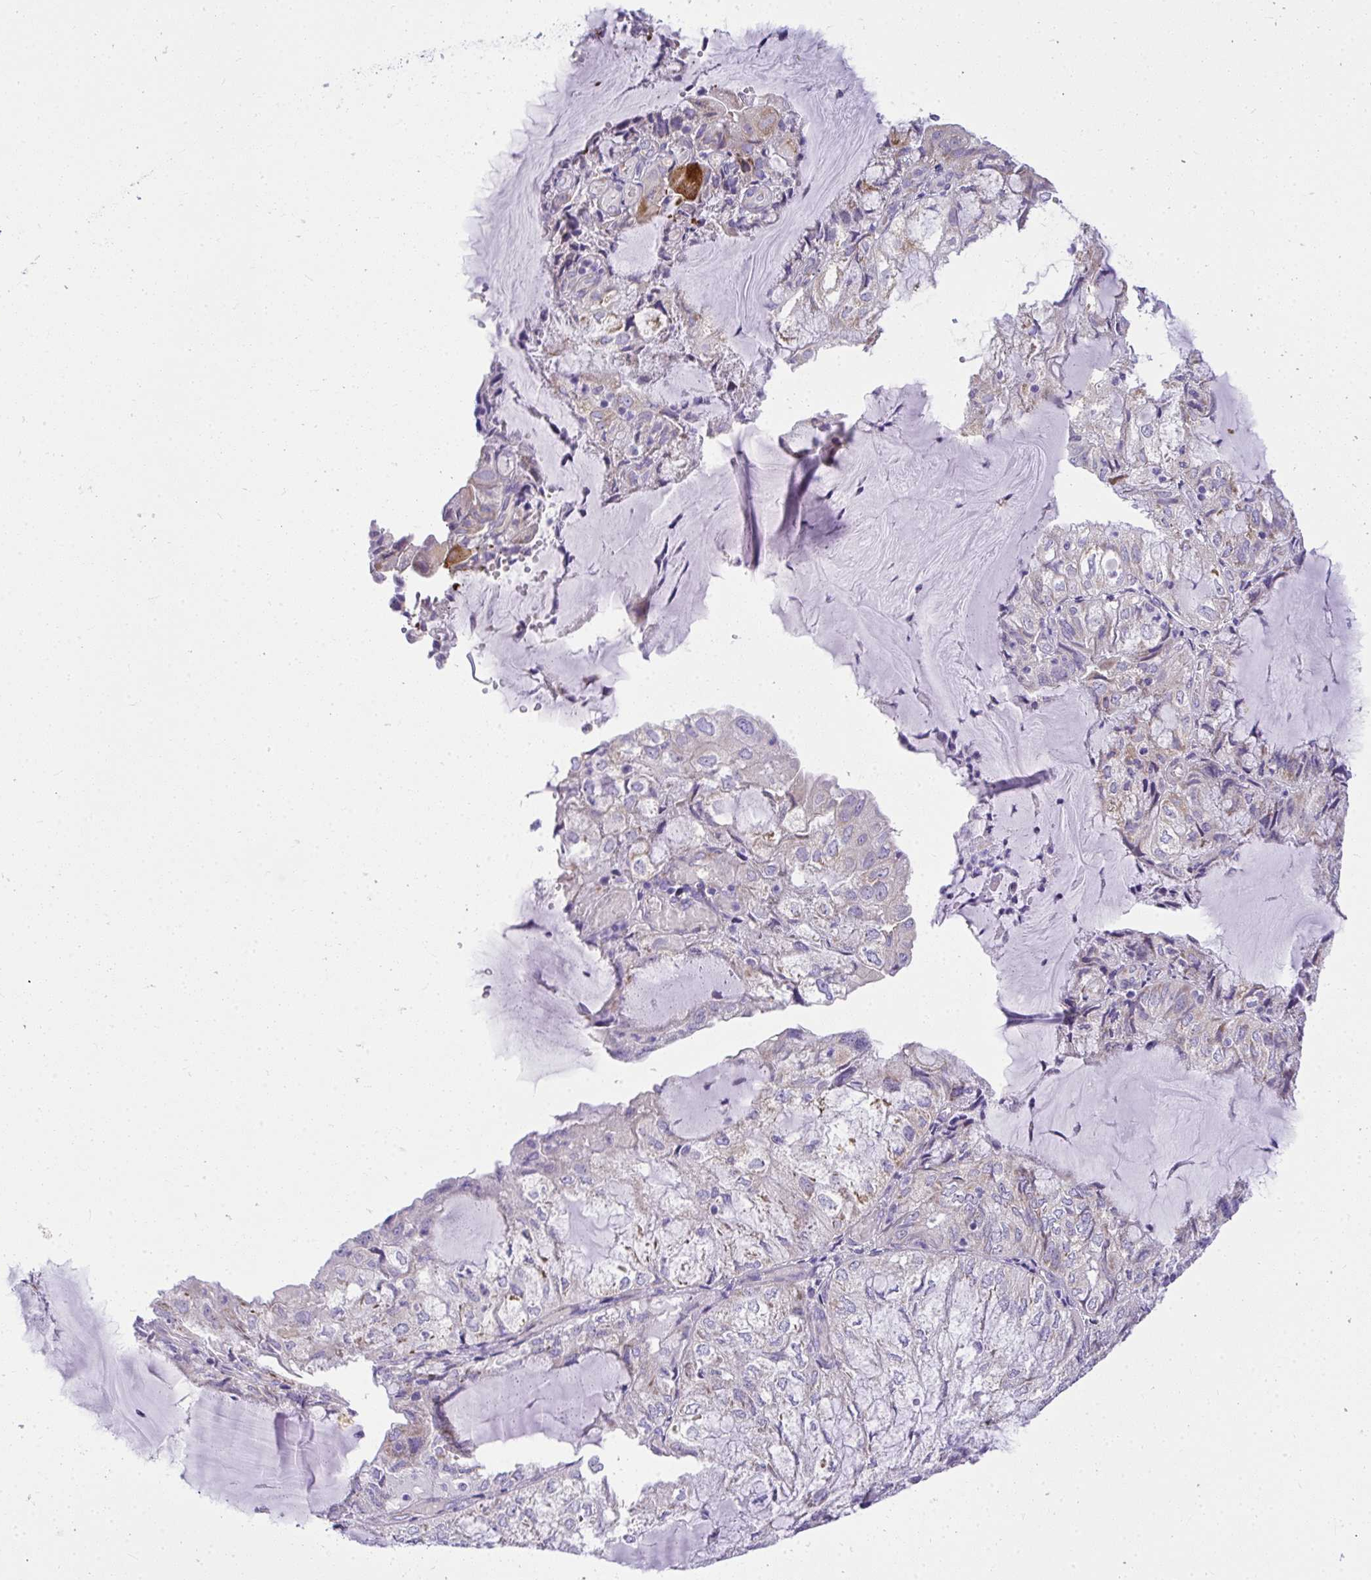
{"staining": {"intensity": "moderate", "quantity": "<25%", "location": "cytoplasmic/membranous"}, "tissue": "endometrial cancer", "cell_type": "Tumor cells", "image_type": "cancer", "snomed": [{"axis": "morphology", "description": "Adenocarcinoma, NOS"}, {"axis": "topography", "description": "Endometrium"}], "caption": "Moderate cytoplasmic/membranous staining for a protein is identified in approximately <25% of tumor cells of endometrial adenocarcinoma using immunohistochemistry.", "gene": "ADRA2C", "patient": {"sex": "female", "age": 81}}